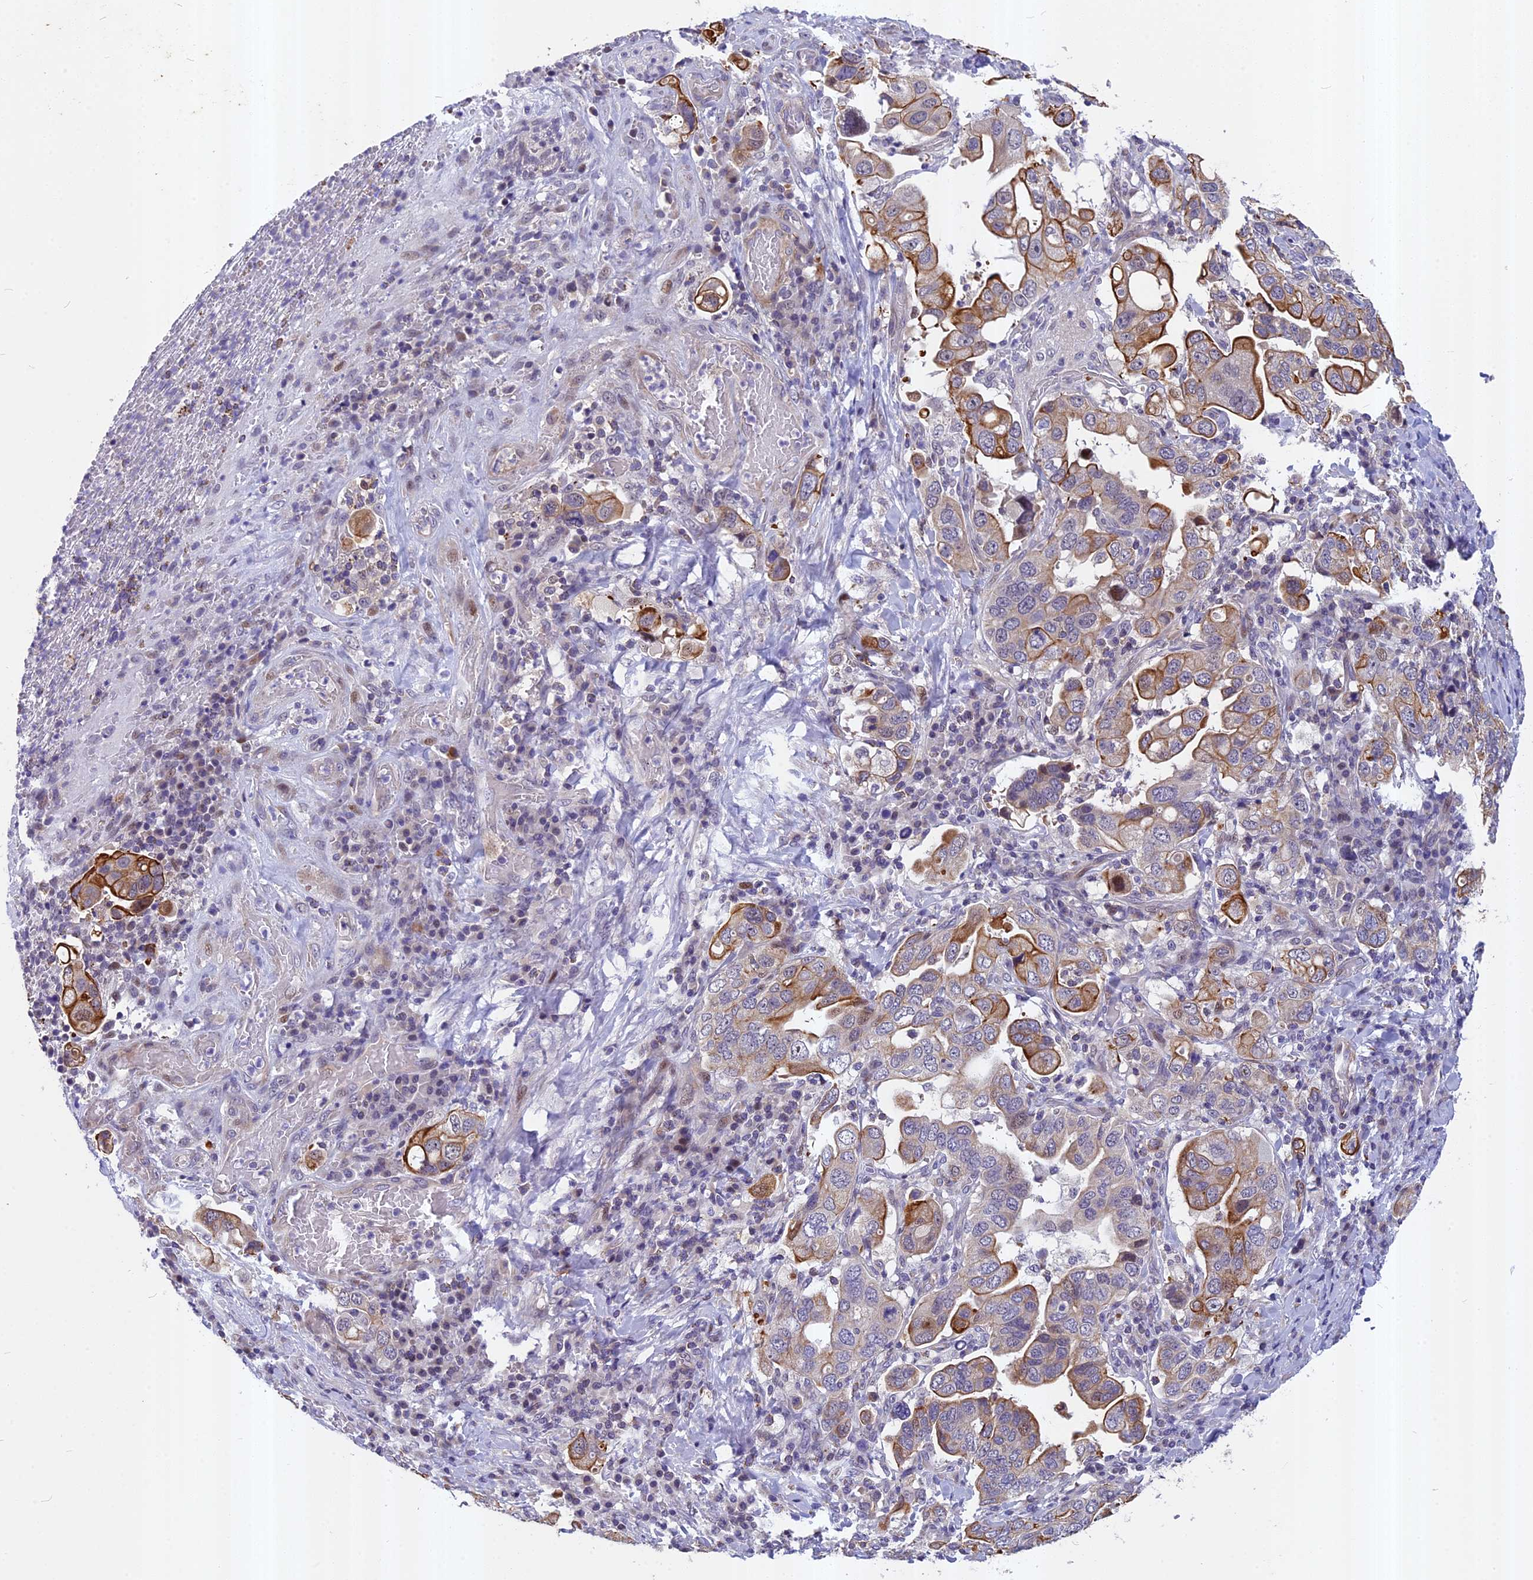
{"staining": {"intensity": "moderate", "quantity": "25%-75%", "location": "cytoplasmic/membranous"}, "tissue": "stomach cancer", "cell_type": "Tumor cells", "image_type": "cancer", "snomed": [{"axis": "morphology", "description": "Adenocarcinoma, NOS"}, {"axis": "topography", "description": "Stomach, upper"}], "caption": "Moderate cytoplasmic/membranous positivity for a protein is present in about 25%-75% of tumor cells of adenocarcinoma (stomach) using IHC.", "gene": "ANKRD34B", "patient": {"sex": "male", "age": 62}}